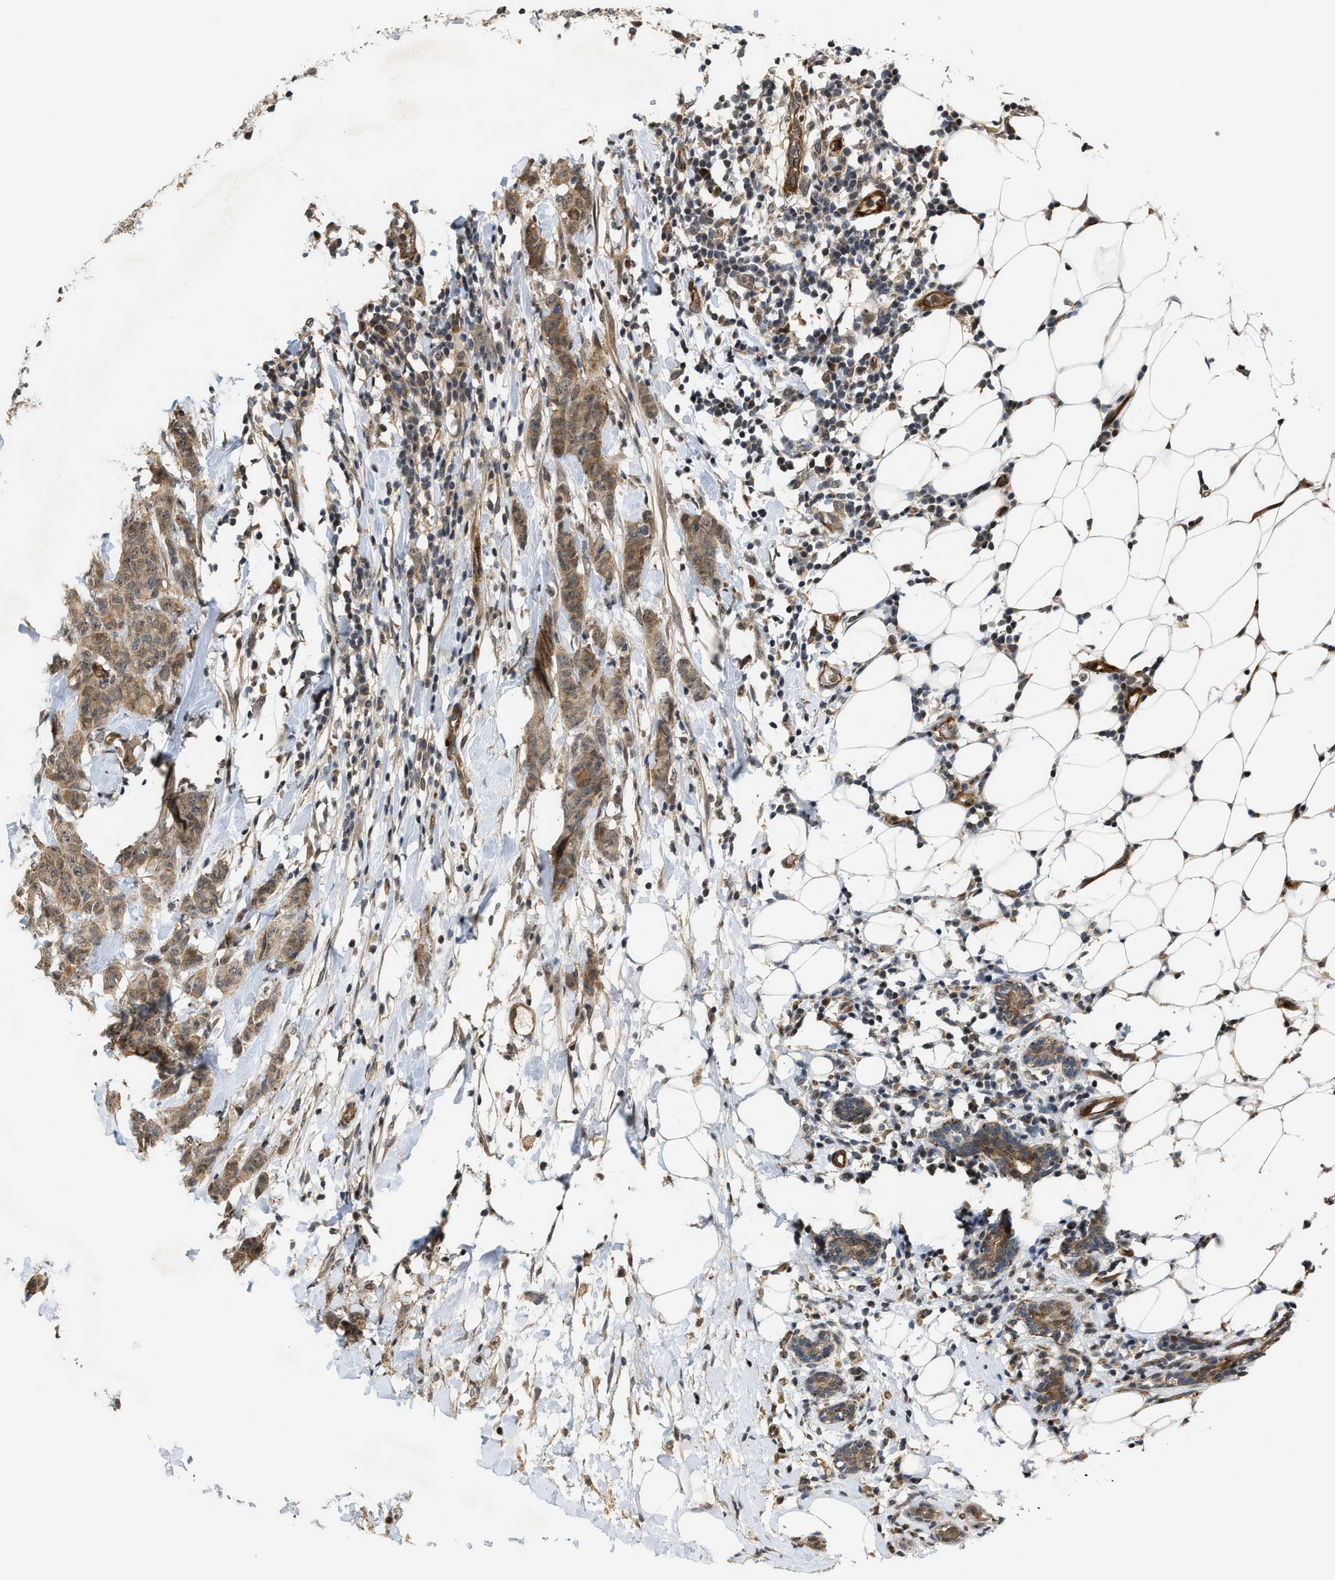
{"staining": {"intensity": "moderate", "quantity": ">75%", "location": "cytoplasmic/membranous"}, "tissue": "breast cancer", "cell_type": "Tumor cells", "image_type": "cancer", "snomed": [{"axis": "morphology", "description": "Normal tissue, NOS"}, {"axis": "morphology", "description": "Duct carcinoma"}, {"axis": "topography", "description": "Breast"}], "caption": "A brown stain labels moderate cytoplasmic/membranous staining of a protein in human breast invasive ductal carcinoma tumor cells.", "gene": "DPF2", "patient": {"sex": "female", "age": 40}}